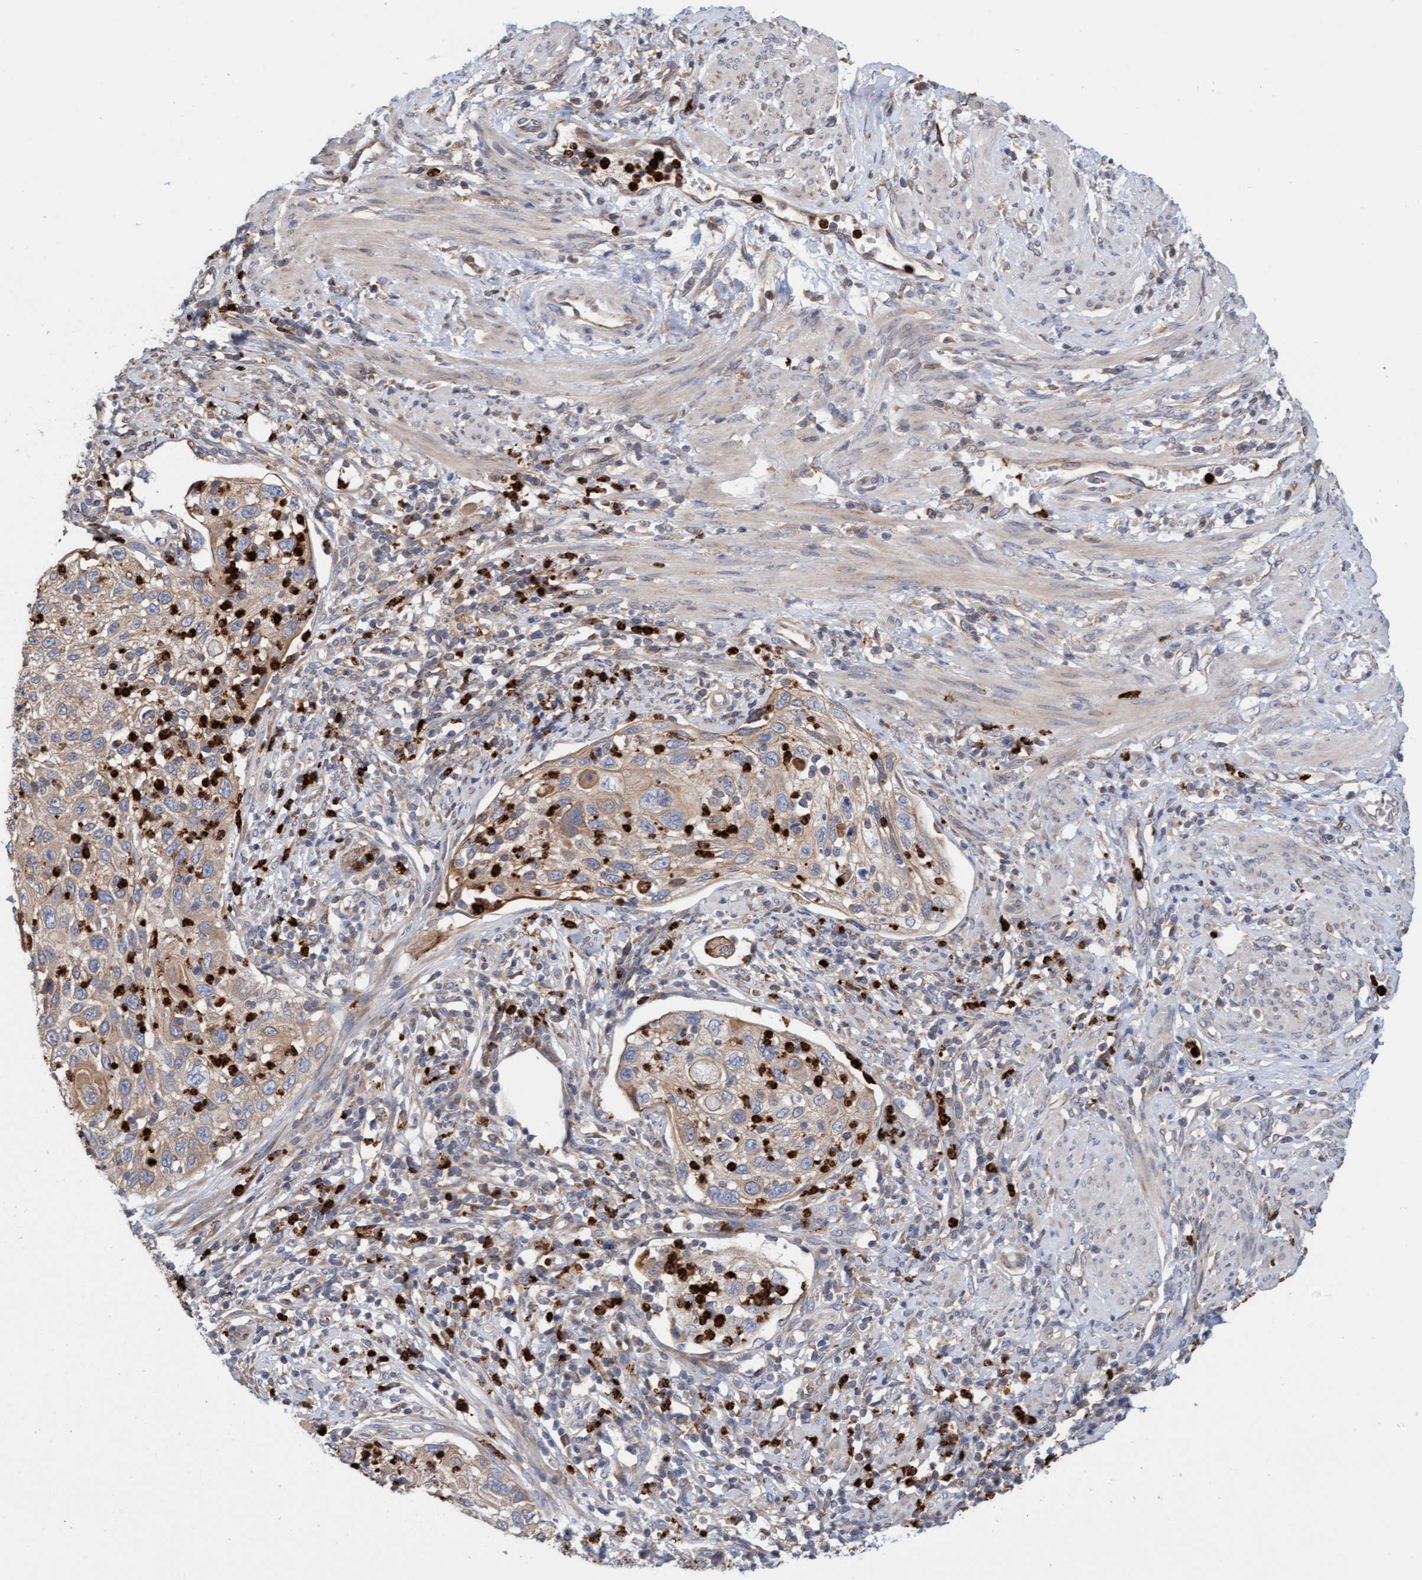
{"staining": {"intensity": "weak", "quantity": ">75%", "location": "cytoplasmic/membranous"}, "tissue": "cervical cancer", "cell_type": "Tumor cells", "image_type": "cancer", "snomed": [{"axis": "morphology", "description": "Squamous cell carcinoma, NOS"}, {"axis": "topography", "description": "Cervix"}], "caption": "This micrograph reveals IHC staining of cervical squamous cell carcinoma, with low weak cytoplasmic/membranous staining in about >75% of tumor cells.", "gene": "MMP8", "patient": {"sex": "female", "age": 70}}